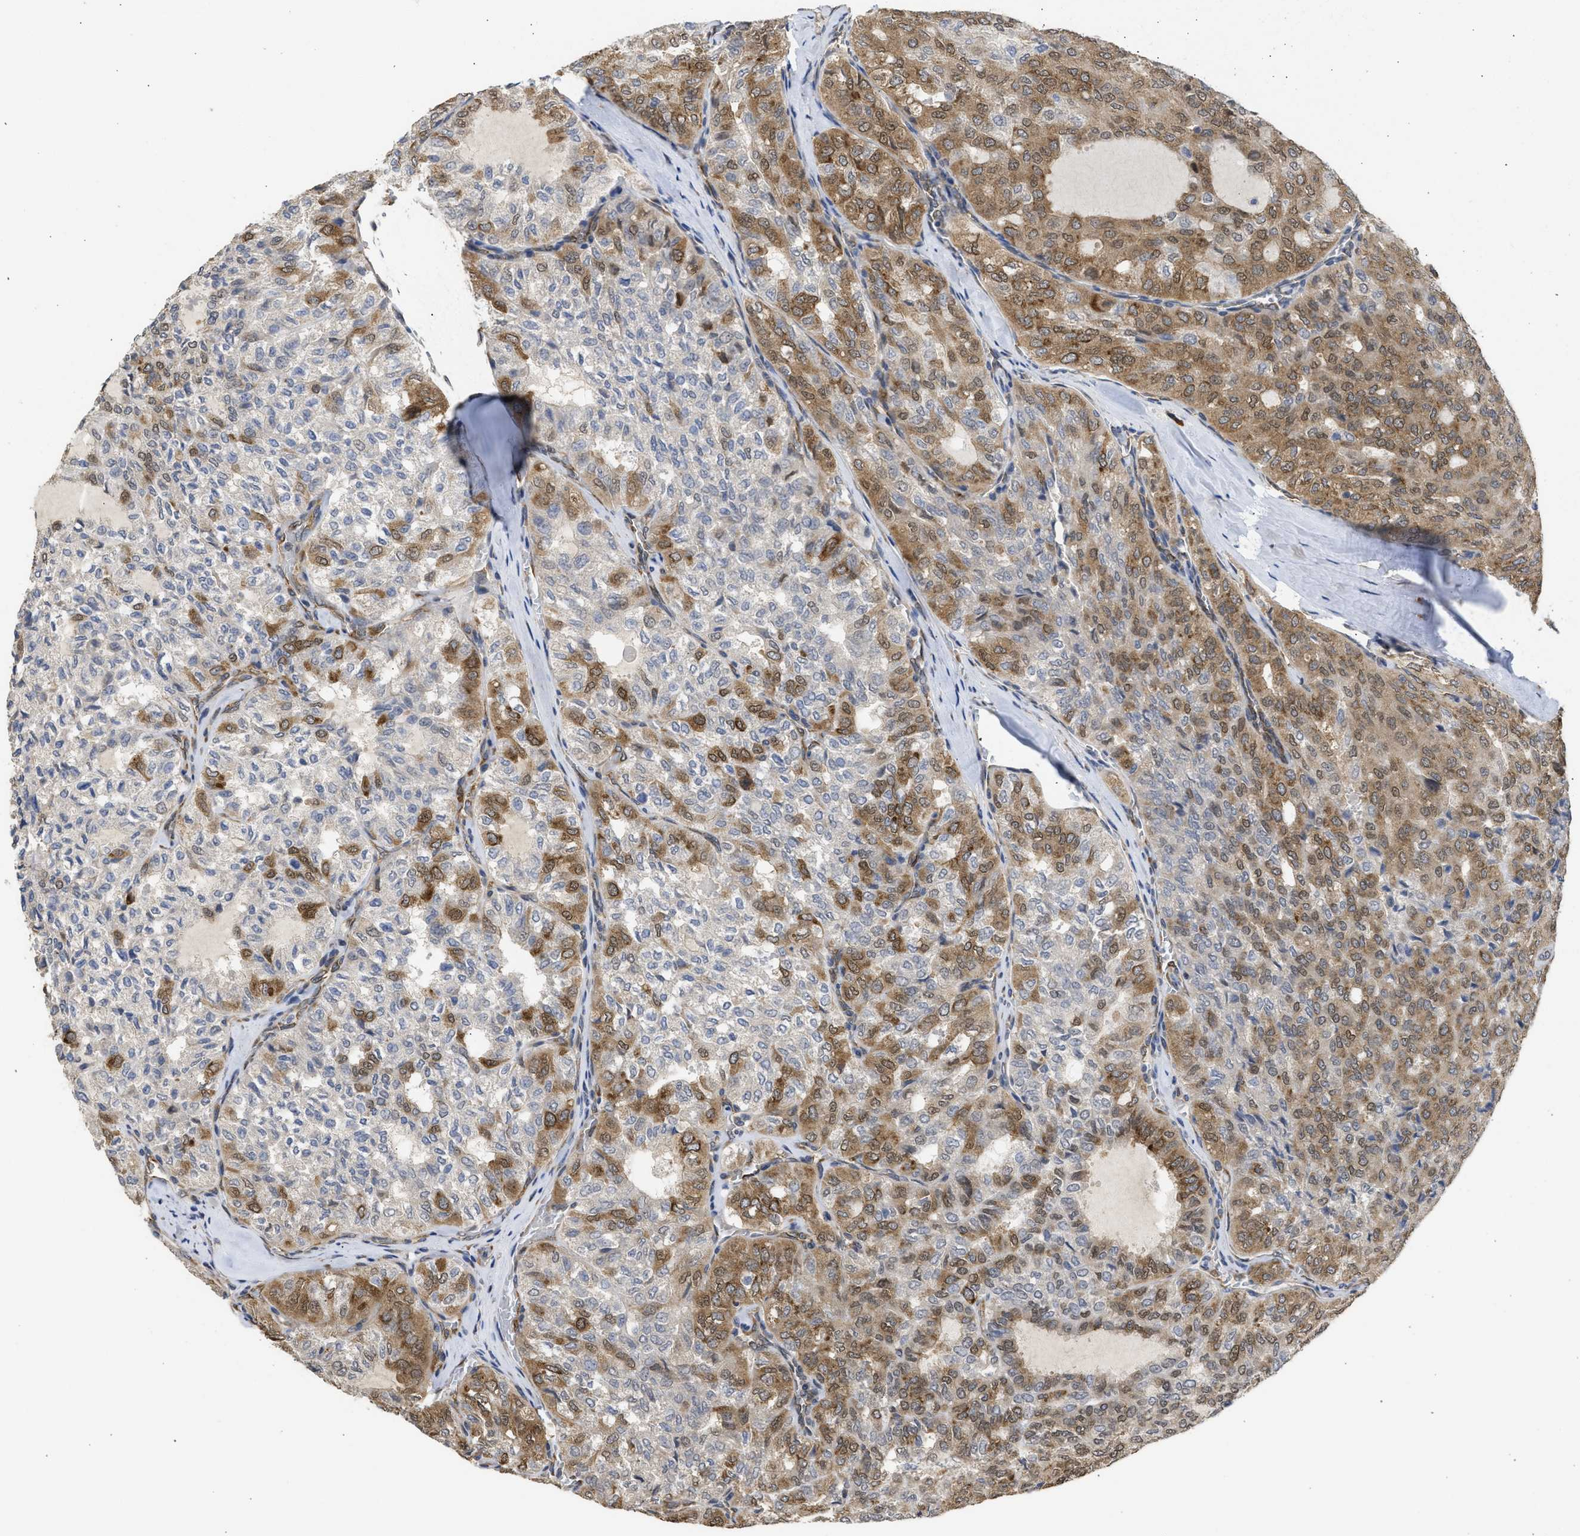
{"staining": {"intensity": "moderate", "quantity": "25%-75%", "location": "cytoplasmic/membranous"}, "tissue": "thyroid cancer", "cell_type": "Tumor cells", "image_type": "cancer", "snomed": [{"axis": "morphology", "description": "Follicular adenoma carcinoma, NOS"}, {"axis": "topography", "description": "Thyroid gland"}], "caption": "Immunohistochemical staining of human follicular adenoma carcinoma (thyroid) exhibits medium levels of moderate cytoplasmic/membranous protein positivity in approximately 25%-75% of tumor cells.", "gene": "DNAJC1", "patient": {"sex": "male", "age": 75}}